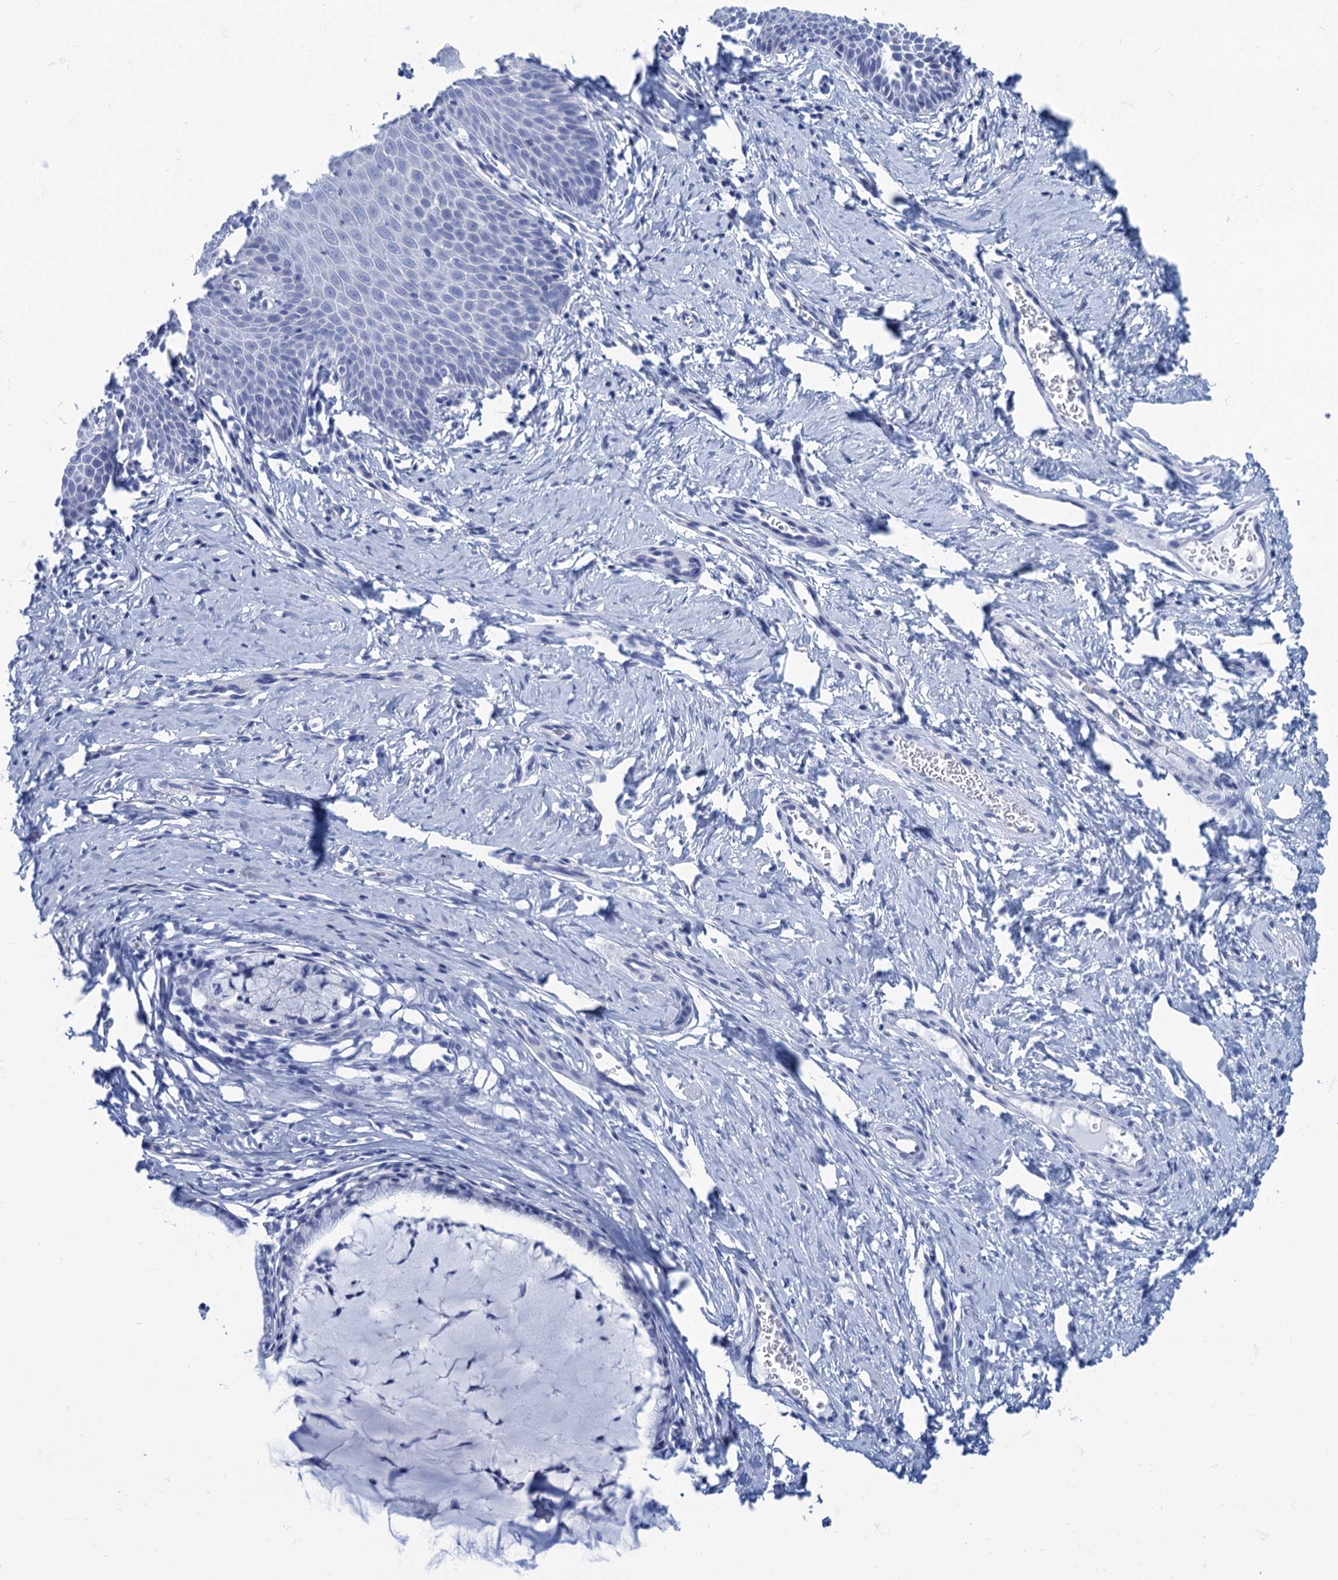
{"staining": {"intensity": "negative", "quantity": "none", "location": "none"}, "tissue": "cervix", "cell_type": "Glandular cells", "image_type": "normal", "snomed": [{"axis": "morphology", "description": "Normal tissue, NOS"}, {"axis": "topography", "description": "Cervix"}], "caption": "Photomicrograph shows no protein staining in glandular cells of benign cervix.", "gene": "CABYR", "patient": {"sex": "female", "age": 36}}